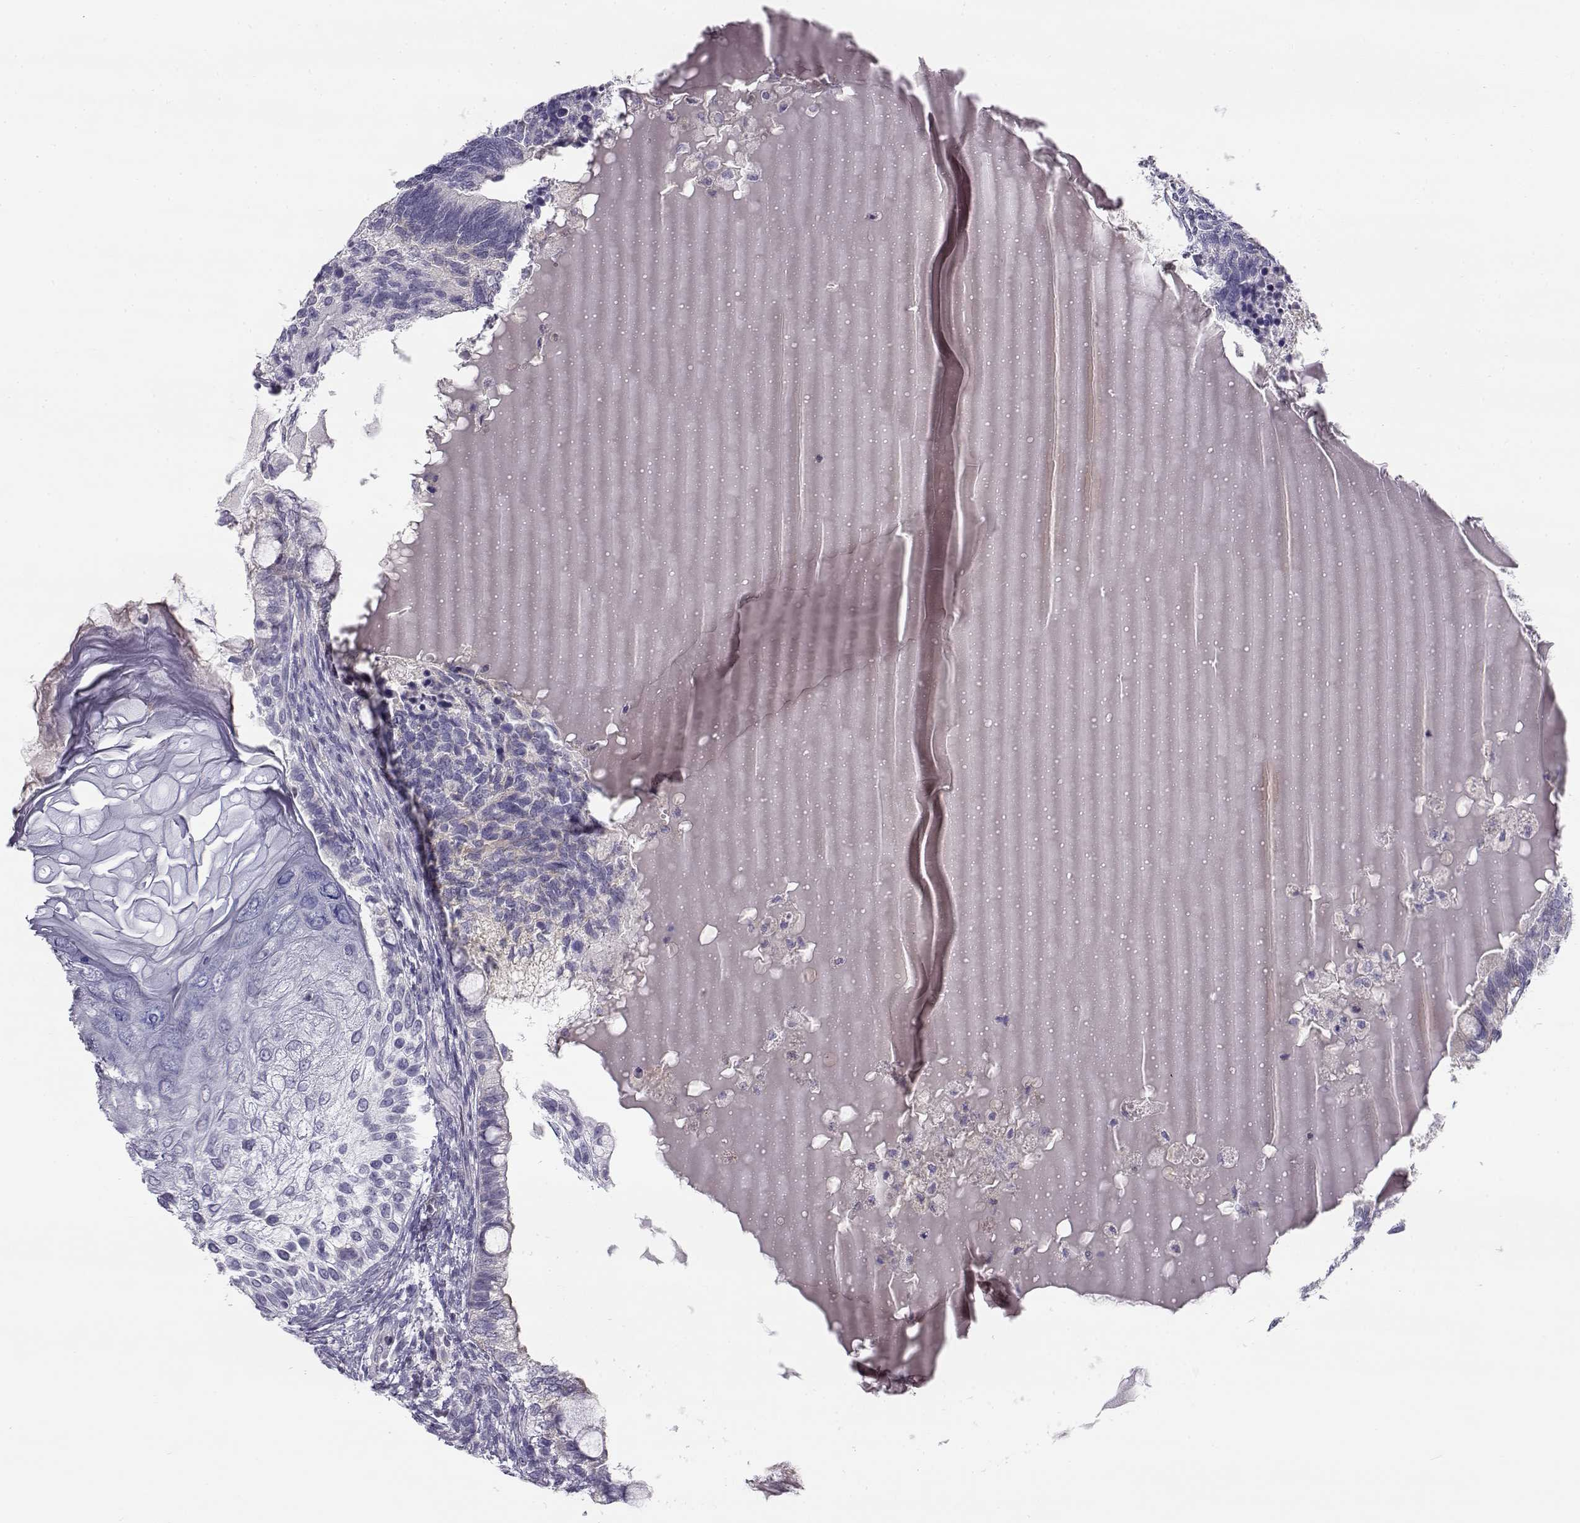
{"staining": {"intensity": "negative", "quantity": "none", "location": "none"}, "tissue": "testis cancer", "cell_type": "Tumor cells", "image_type": "cancer", "snomed": [{"axis": "morphology", "description": "Seminoma, NOS"}, {"axis": "morphology", "description": "Carcinoma, Embryonal, NOS"}, {"axis": "topography", "description": "Testis"}], "caption": "Histopathology image shows no significant protein staining in tumor cells of testis embryonal carcinoma.", "gene": "MYO1A", "patient": {"sex": "male", "age": 41}}